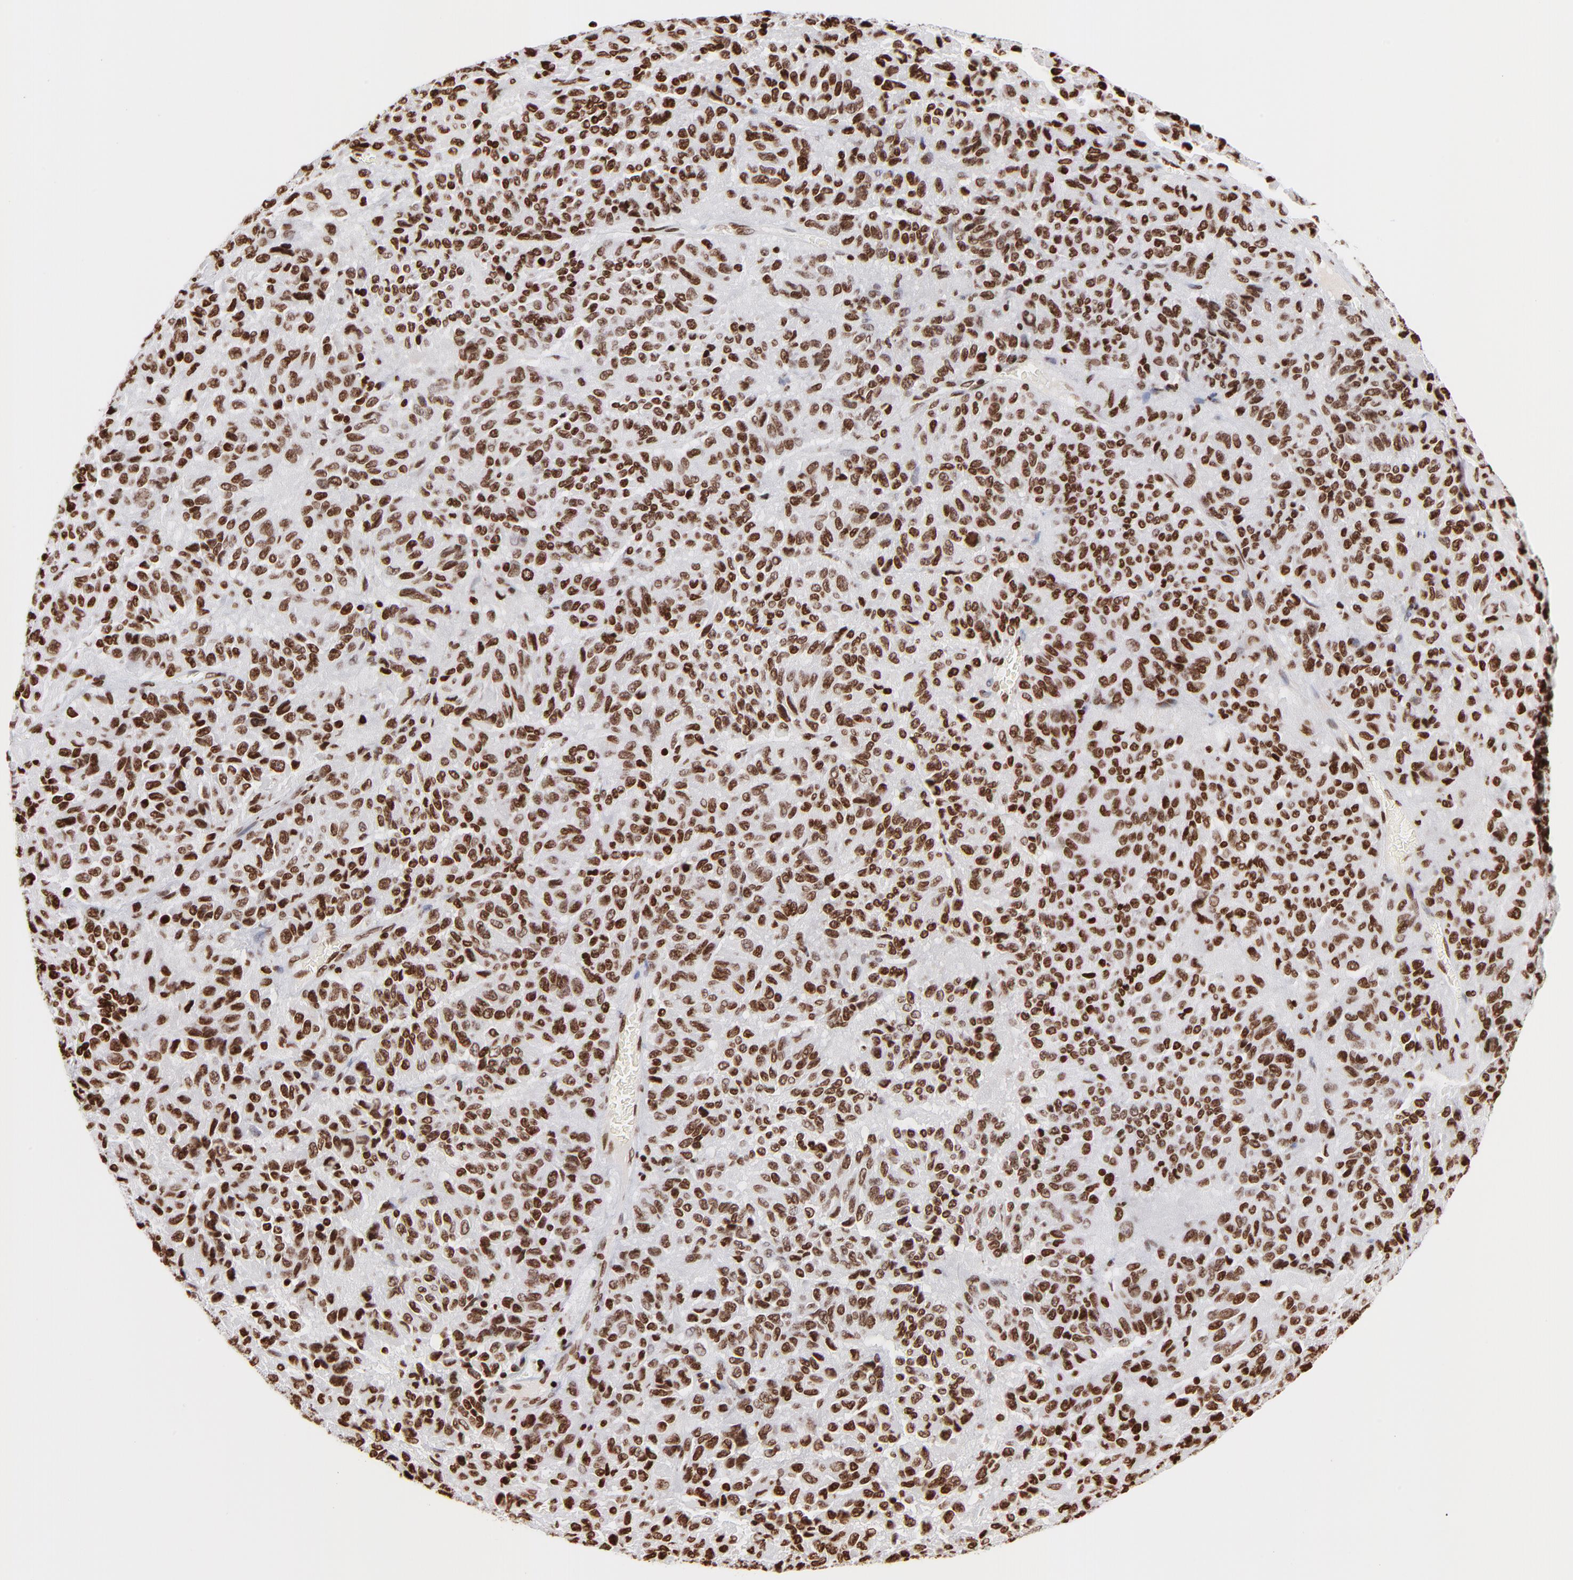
{"staining": {"intensity": "strong", "quantity": ">75%", "location": "nuclear"}, "tissue": "melanoma", "cell_type": "Tumor cells", "image_type": "cancer", "snomed": [{"axis": "morphology", "description": "Malignant melanoma, Metastatic site"}, {"axis": "topography", "description": "Lung"}], "caption": "Immunohistochemical staining of human melanoma demonstrates strong nuclear protein positivity in about >75% of tumor cells.", "gene": "RTL4", "patient": {"sex": "male", "age": 64}}